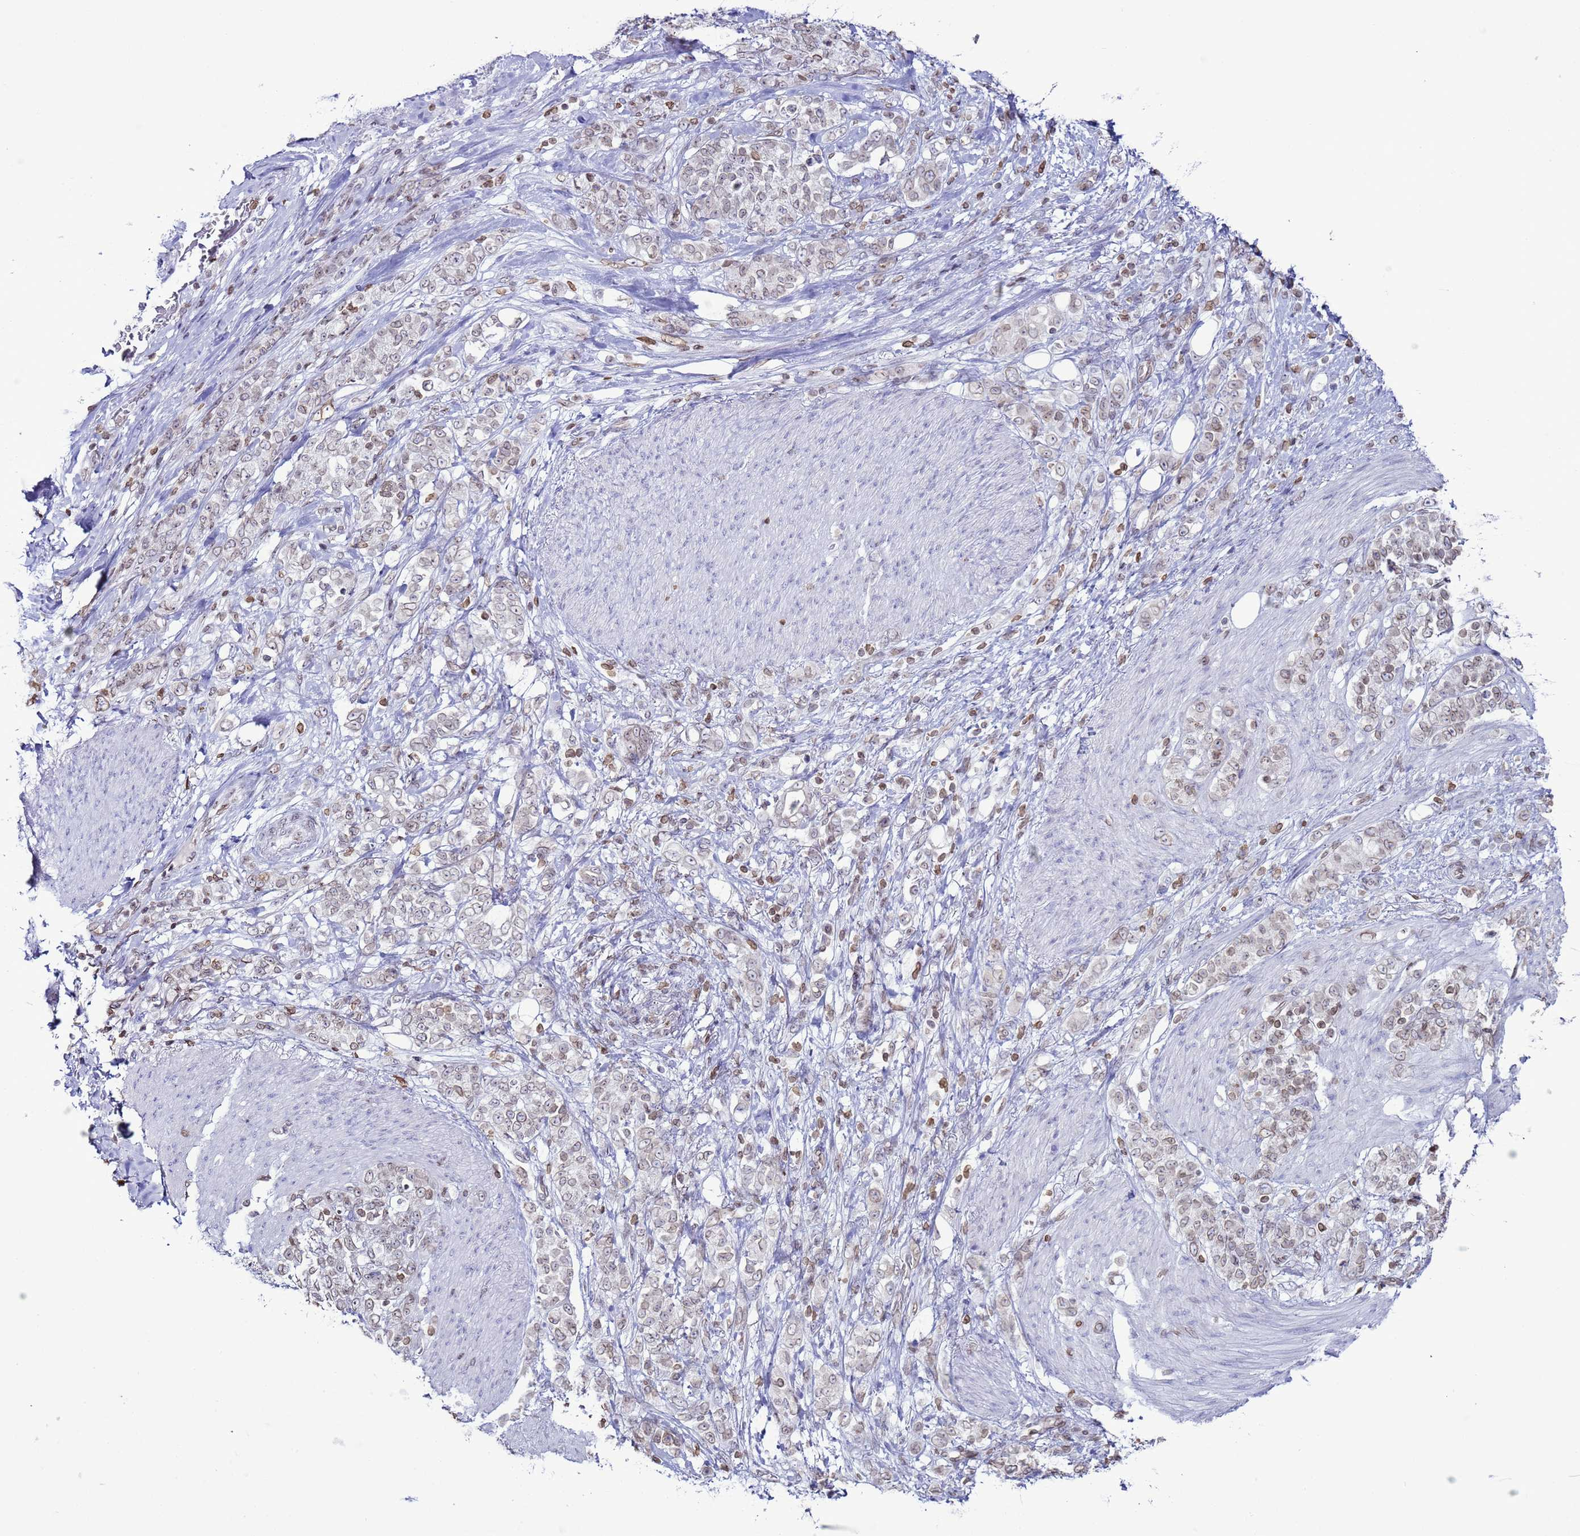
{"staining": {"intensity": "weak", "quantity": "25%-75%", "location": "cytoplasmic/membranous,nuclear"}, "tissue": "stomach cancer", "cell_type": "Tumor cells", "image_type": "cancer", "snomed": [{"axis": "morphology", "description": "Adenocarcinoma, NOS"}, {"axis": "topography", "description": "Stomach"}], "caption": "A brown stain highlights weak cytoplasmic/membranous and nuclear staining of a protein in adenocarcinoma (stomach) tumor cells.", "gene": "DHX37", "patient": {"sex": "female", "age": 79}}